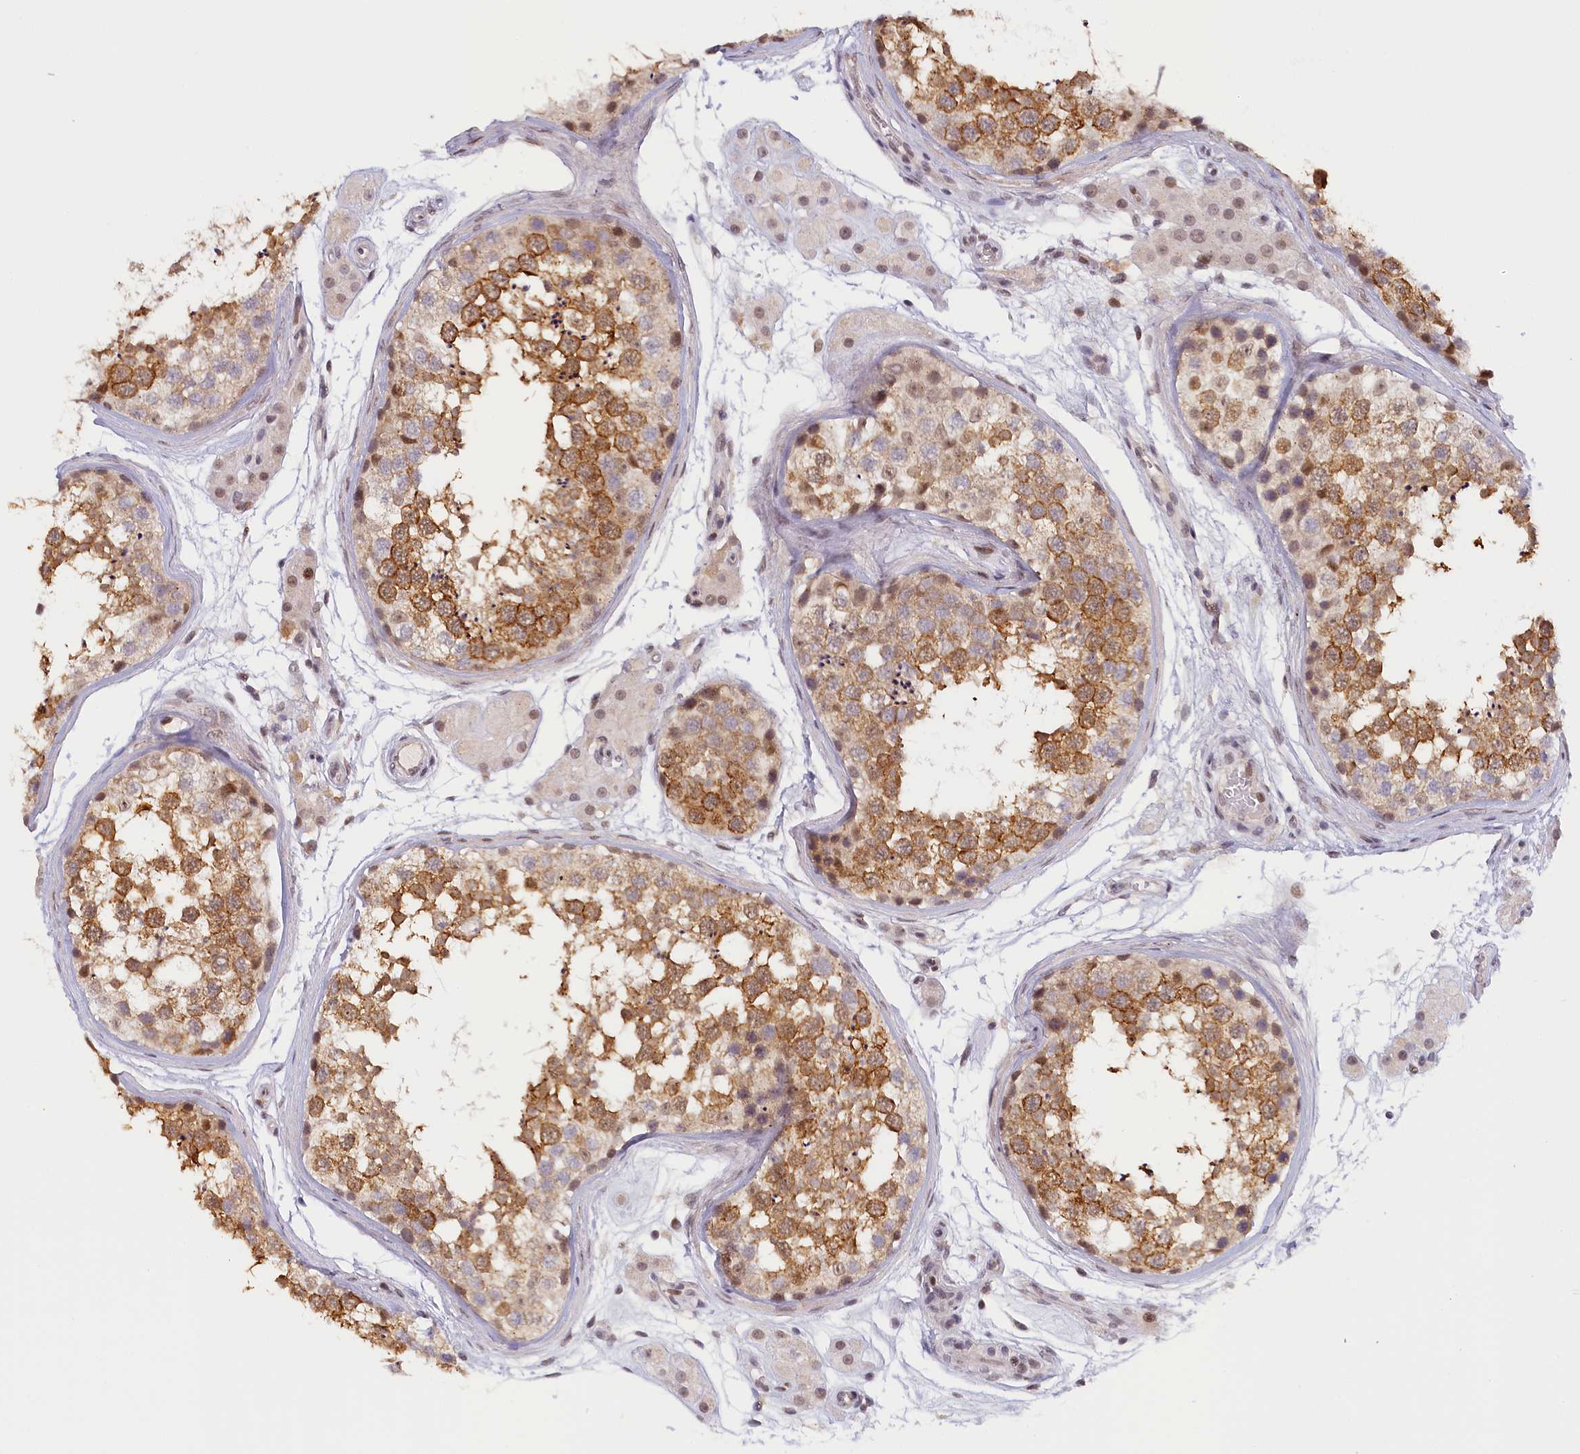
{"staining": {"intensity": "moderate", "quantity": ">75%", "location": "cytoplasmic/membranous"}, "tissue": "testis", "cell_type": "Cells in seminiferous ducts", "image_type": "normal", "snomed": [{"axis": "morphology", "description": "Normal tissue, NOS"}, {"axis": "topography", "description": "Testis"}], "caption": "Immunohistochemistry (IHC) staining of normal testis, which demonstrates medium levels of moderate cytoplasmic/membranous expression in approximately >75% of cells in seminiferous ducts indicating moderate cytoplasmic/membranous protein expression. The staining was performed using DAB (brown) for protein detection and nuclei were counterstained in hematoxylin (blue).", "gene": "SEC31B", "patient": {"sex": "male", "age": 56}}